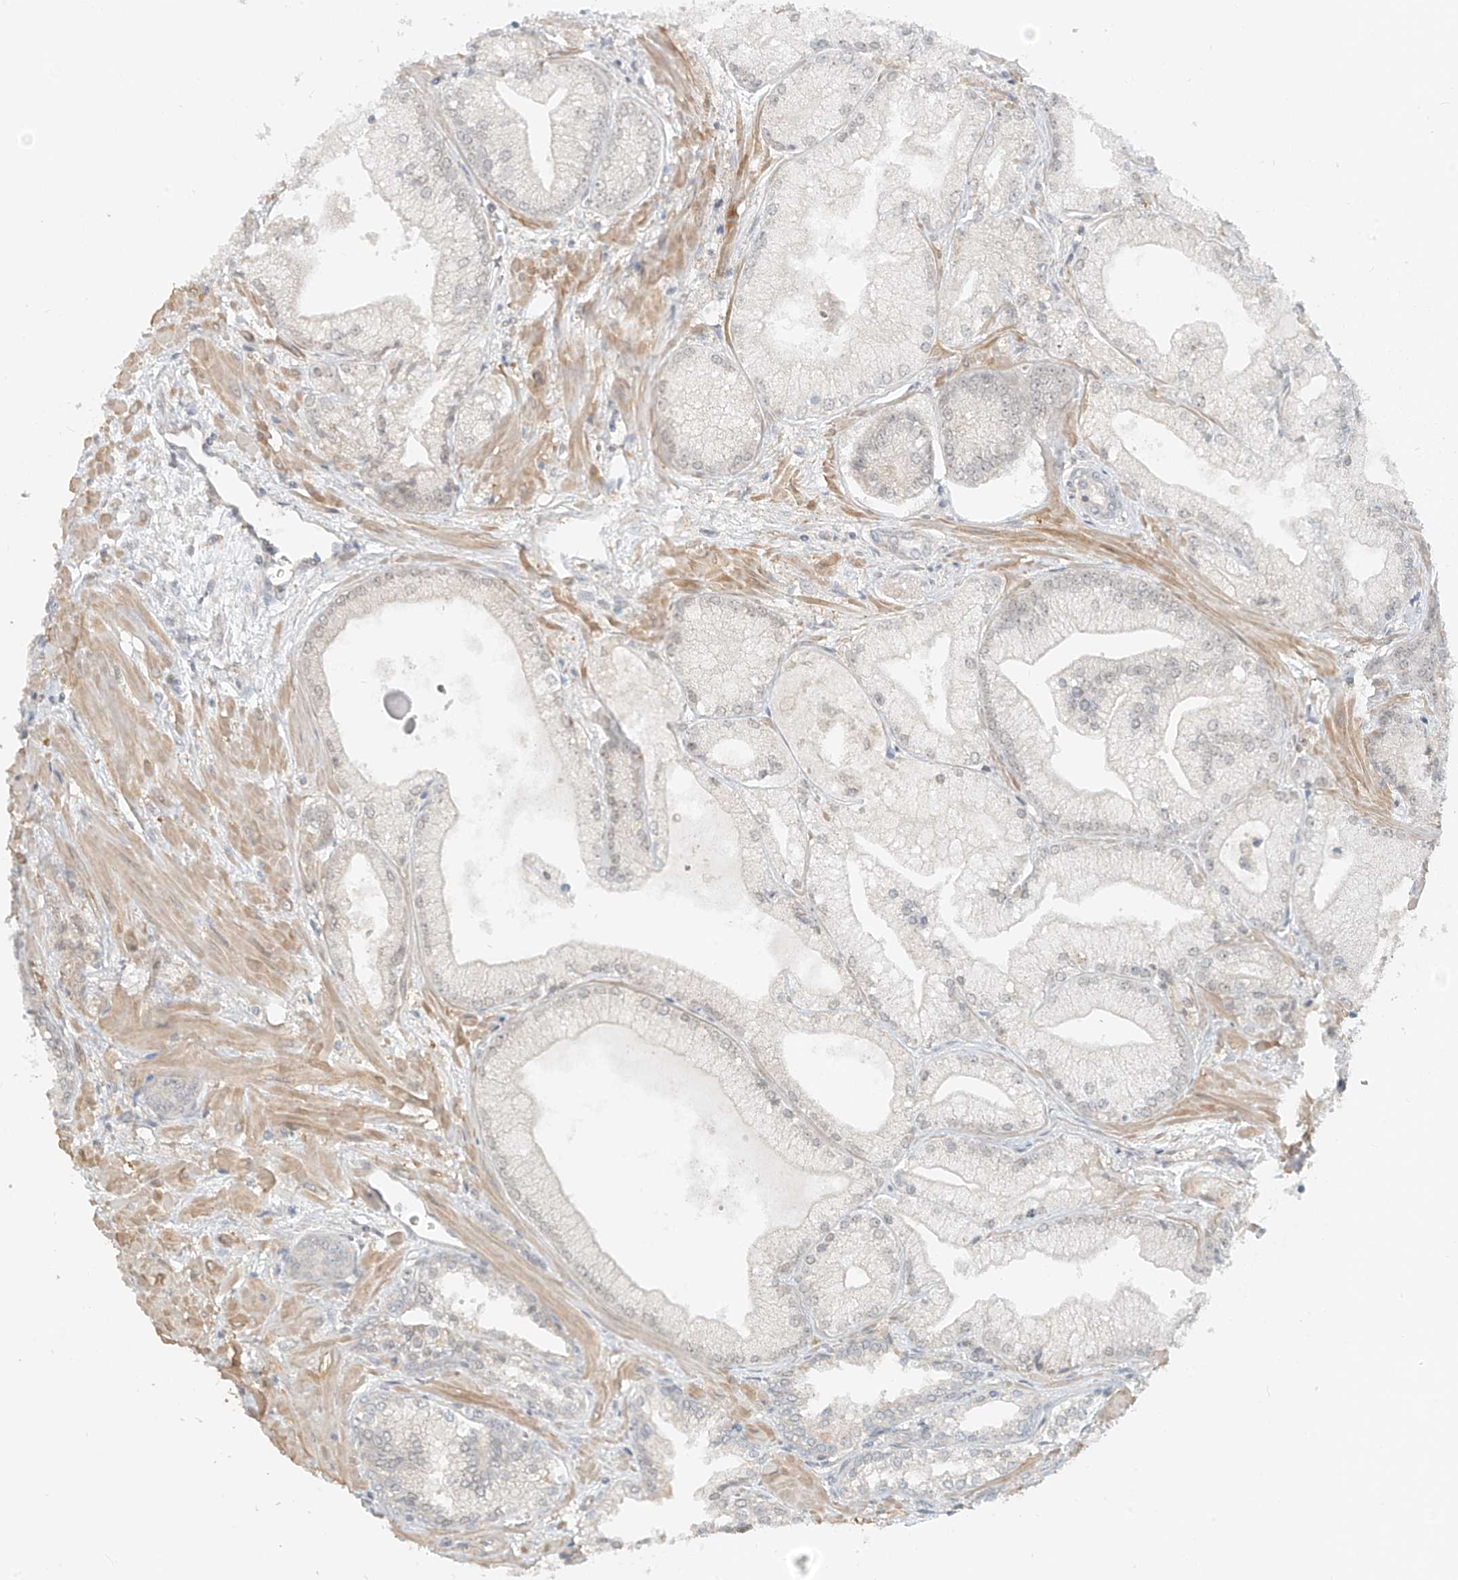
{"staining": {"intensity": "negative", "quantity": "none", "location": "none"}, "tissue": "prostate cancer", "cell_type": "Tumor cells", "image_type": "cancer", "snomed": [{"axis": "morphology", "description": "Adenocarcinoma, Low grade"}, {"axis": "topography", "description": "Prostate"}], "caption": "Prostate low-grade adenocarcinoma stained for a protein using immunohistochemistry exhibits no expression tumor cells.", "gene": "ABCD1", "patient": {"sex": "male", "age": 67}}